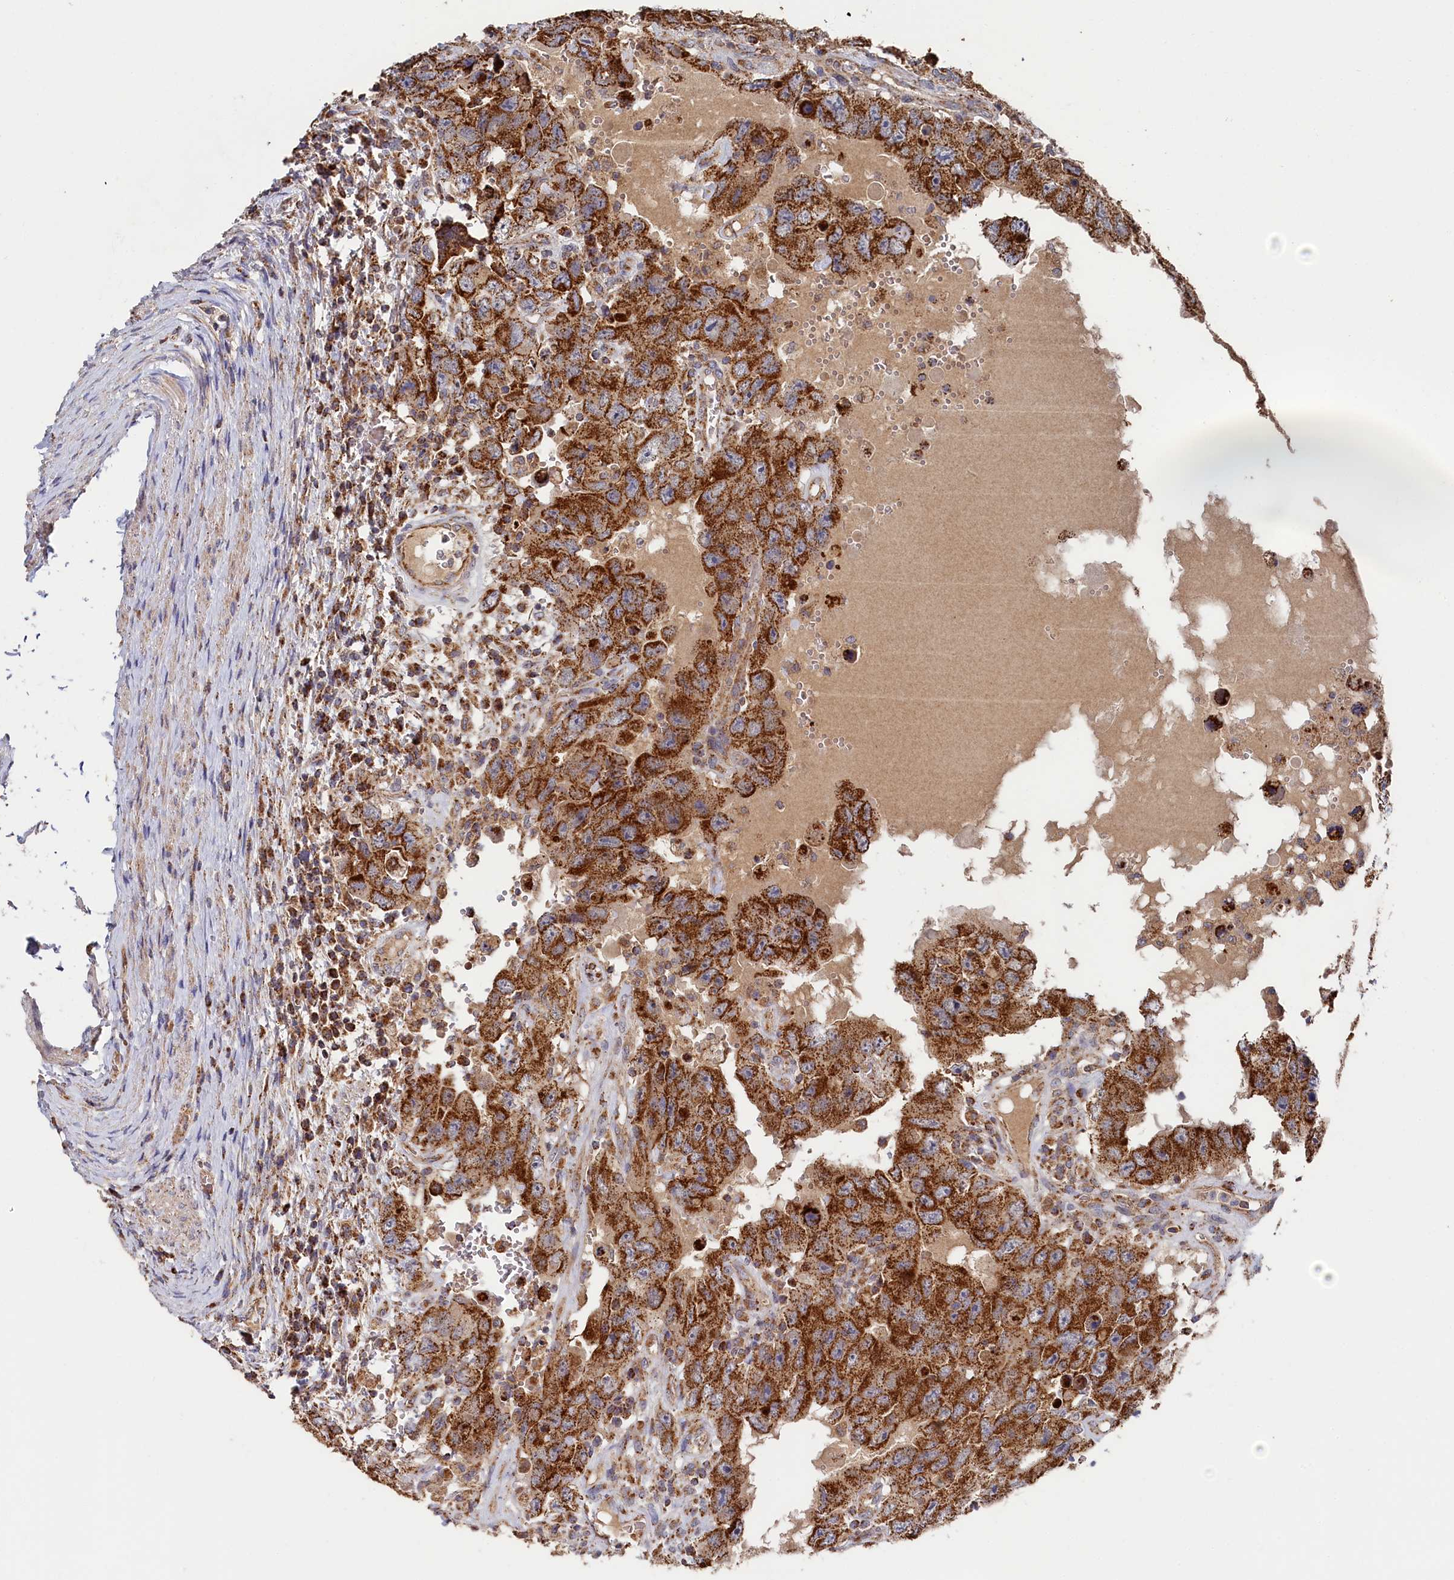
{"staining": {"intensity": "strong", "quantity": ">75%", "location": "cytoplasmic/membranous"}, "tissue": "testis cancer", "cell_type": "Tumor cells", "image_type": "cancer", "snomed": [{"axis": "morphology", "description": "Carcinoma, Embryonal, NOS"}, {"axis": "topography", "description": "Testis"}], "caption": "Testis cancer (embryonal carcinoma) stained with a brown dye shows strong cytoplasmic/membranous positive staining in about >75% of tumor cells.", "gene": "HAUS2", "patient": {"sex": "male", "age": 26}}